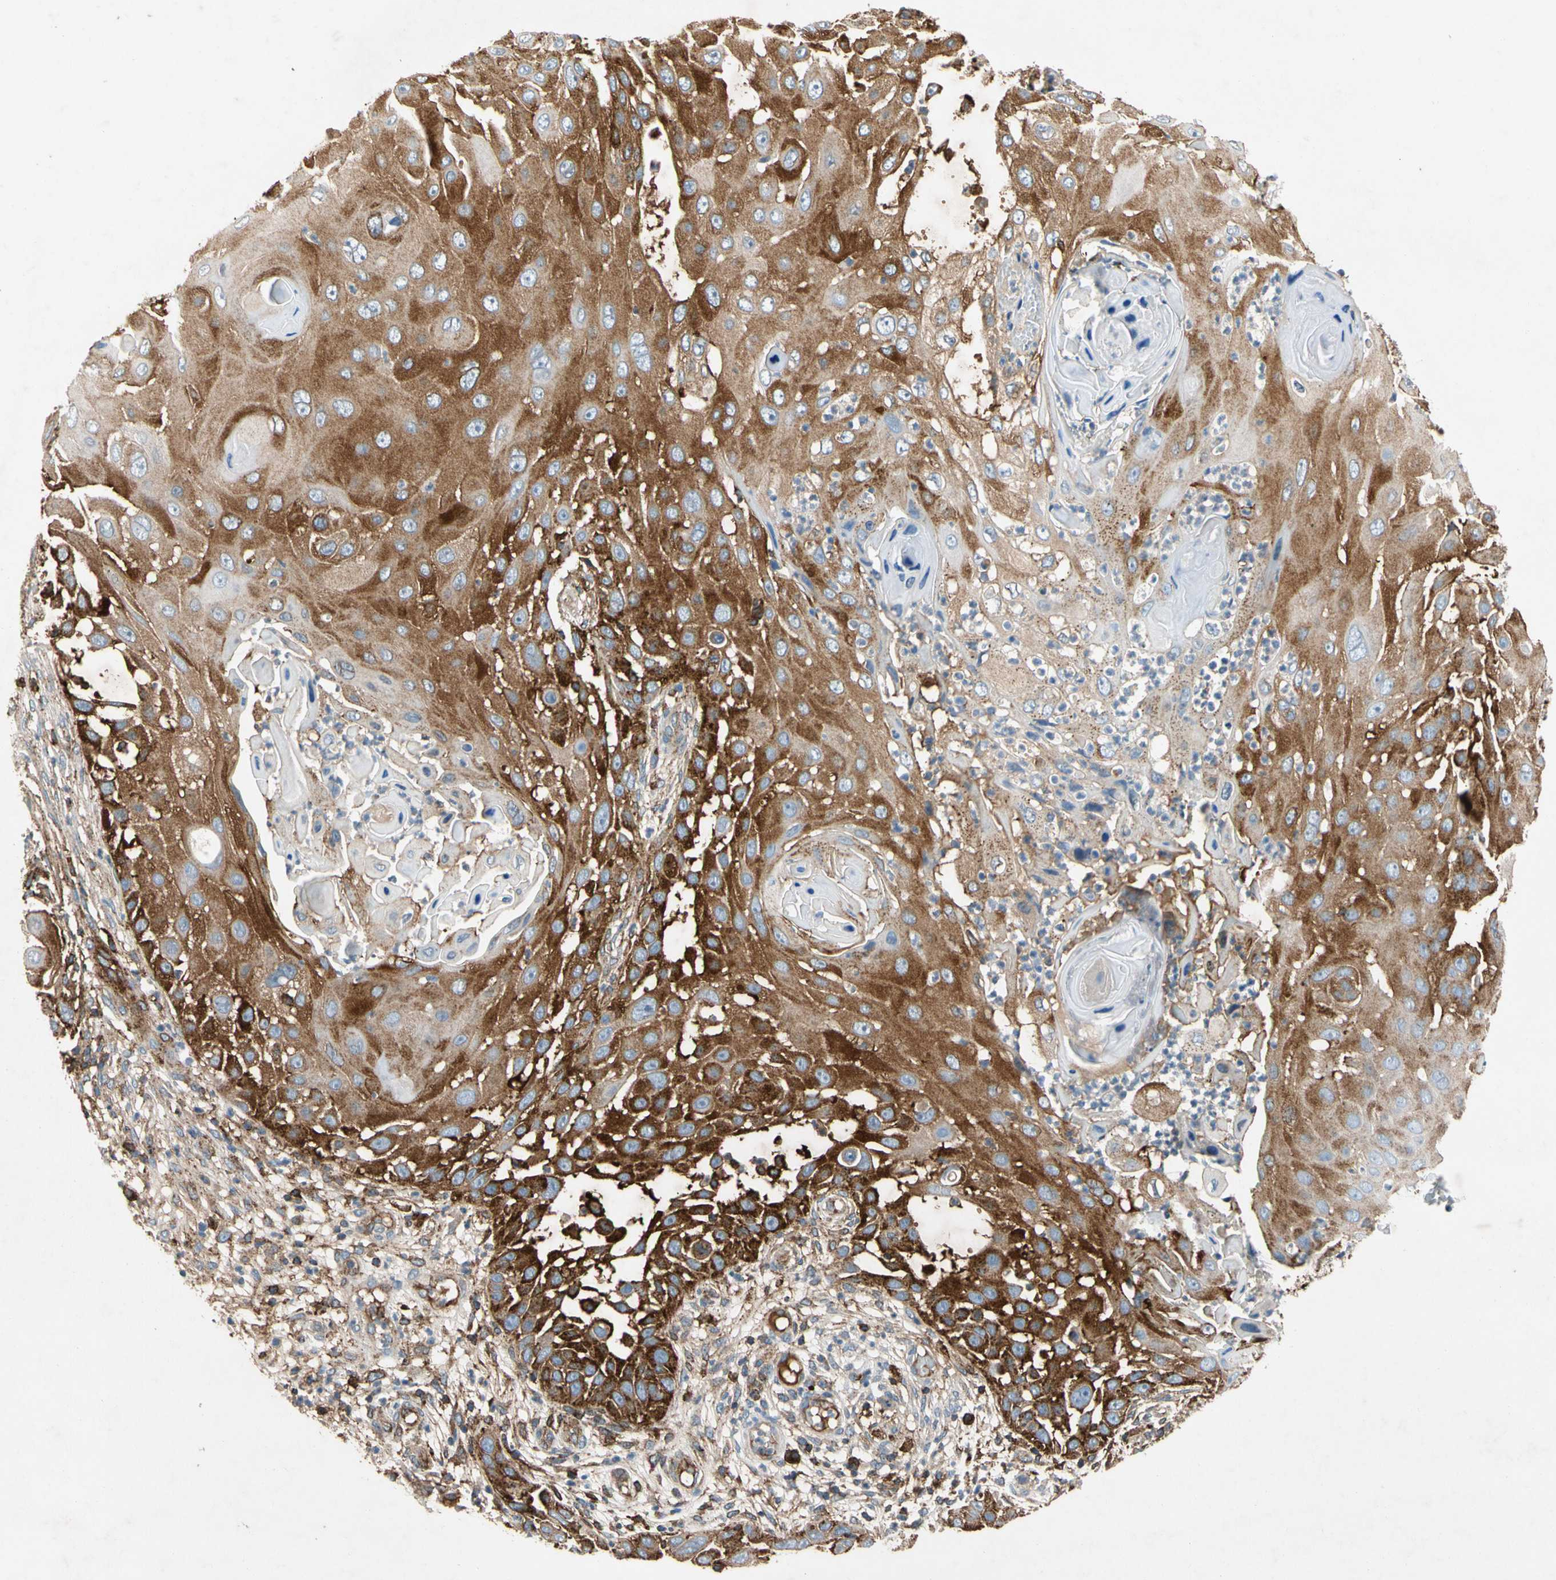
{"staining": {"intensity": "strong", "quantity": ">75%", "location": "cytoplasmic/membranous"}, "tissue": "skin cancer", "cell_type": "Tumor cells", "image_type": "cancer", "snomed": [{"axis": "morphology", "description": "Squamous cell carcinoma, NOS"}, {"axis": "topography", "description": "Skin"}], "caption": "Squamous cell carcinoma (skin) stained with DAB IHC displays high levels of strong cytoplasmic/membranous expression in approximately >75% of tumor cells.", "gene": "NDFIP2", "patient": {"sex": "female", "age": 44}}